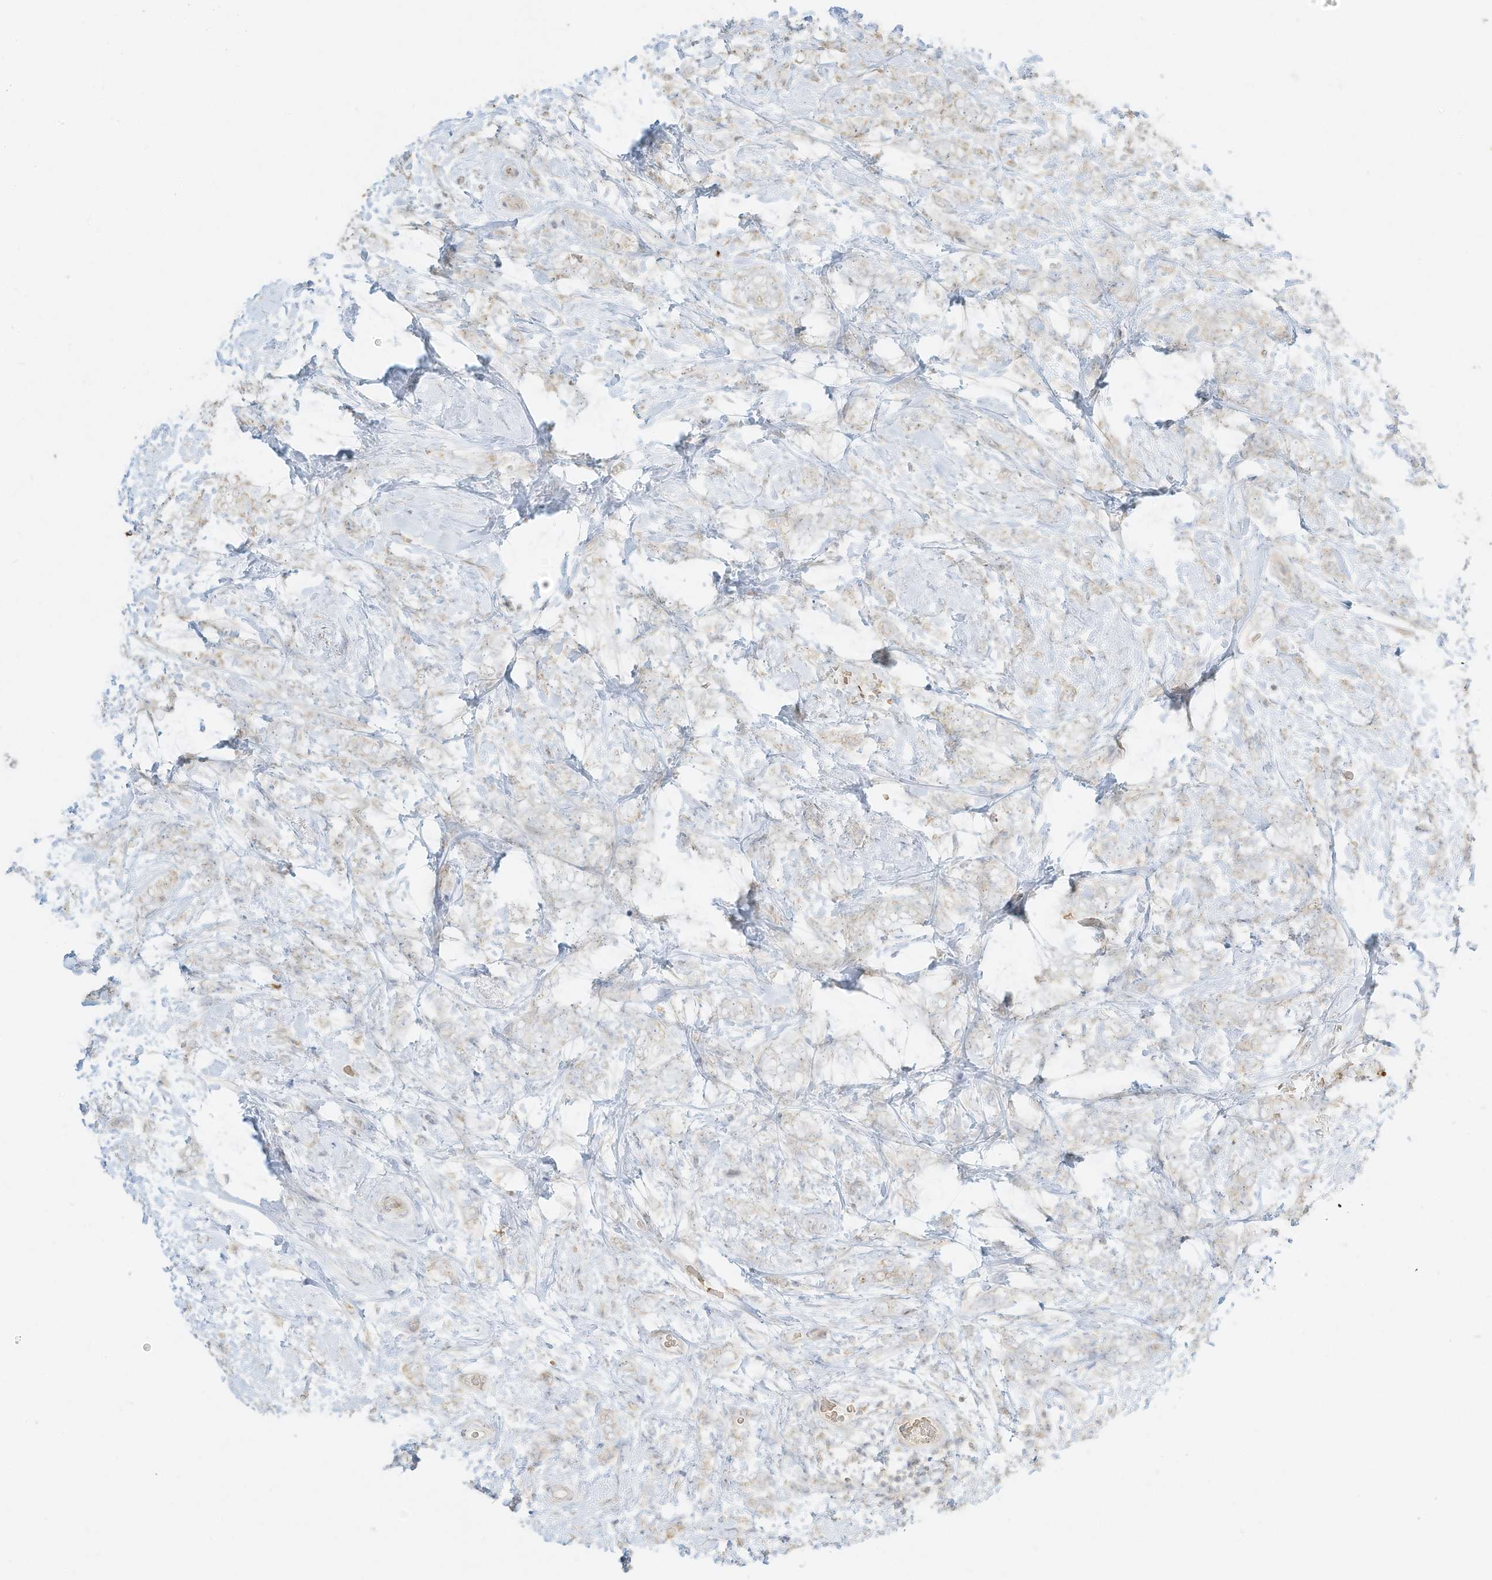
{"staining": {"intensity": "negative", "quantity": "none", "location": "none"}, "tissue": "breast cancer", "cell_type": "Tumor cells", "image_type": "cancer", "snomed": [{"axis": "morphology", "description": "Lobular carcinoma"}, {"axis": "topography", "description": "Breast"}], "caption": "This is a photomicrograph of immunohistochemistry (IHC) staining of breast cancer, which shows no positivity in tumor cells. The staining is performed using DAB brown chromogen with nuclei counter-stained in using hematoxylin.", "gene": "OFD1", "patient": {"sex": "female", "age": 58}}